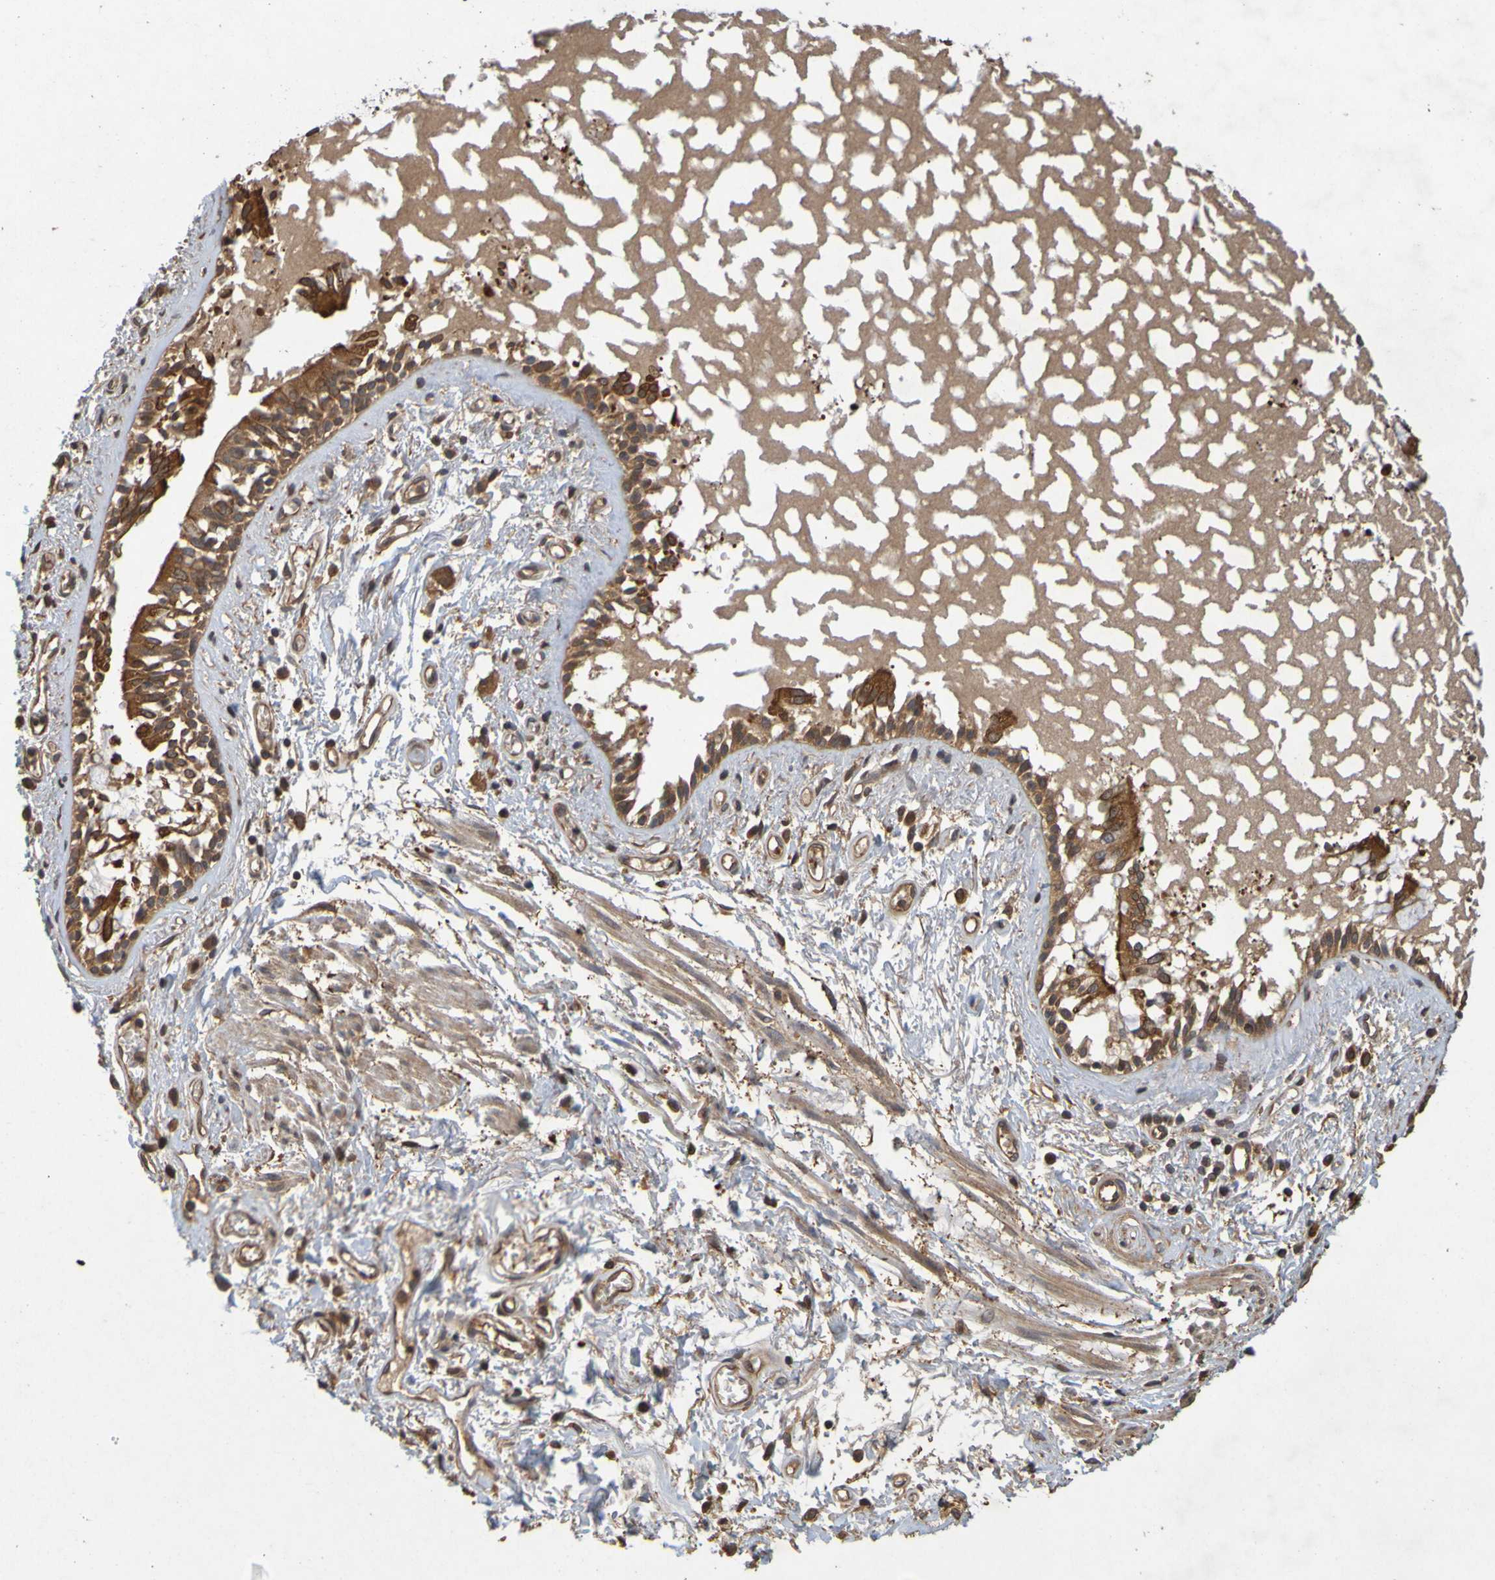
{"staining": {"intensity": "strong", "quantity": ">75%", "location": "cytoplasmic/membranous"}, "tissue": "bronchus", "cell_type": "Respiratory epithelial cells", "image_type": "normal", "snomed": [{"axis": "morphology", "description": "Normal tissue, NOS"}, {"axis": "morphology", "description": "Inflammation, NOS"}, {"axis": "topography", "description": "Cartilage tissue"}, {"axis": "topography", "description": "Lung"}], "caption": "A micrograph of human bronchus stained for a protein displays strong cytoplasmic/membranous brown staining in respiratory epithelial cells.", "gene": "OCRL", "patient": {"sex": "male", "age": 71}}